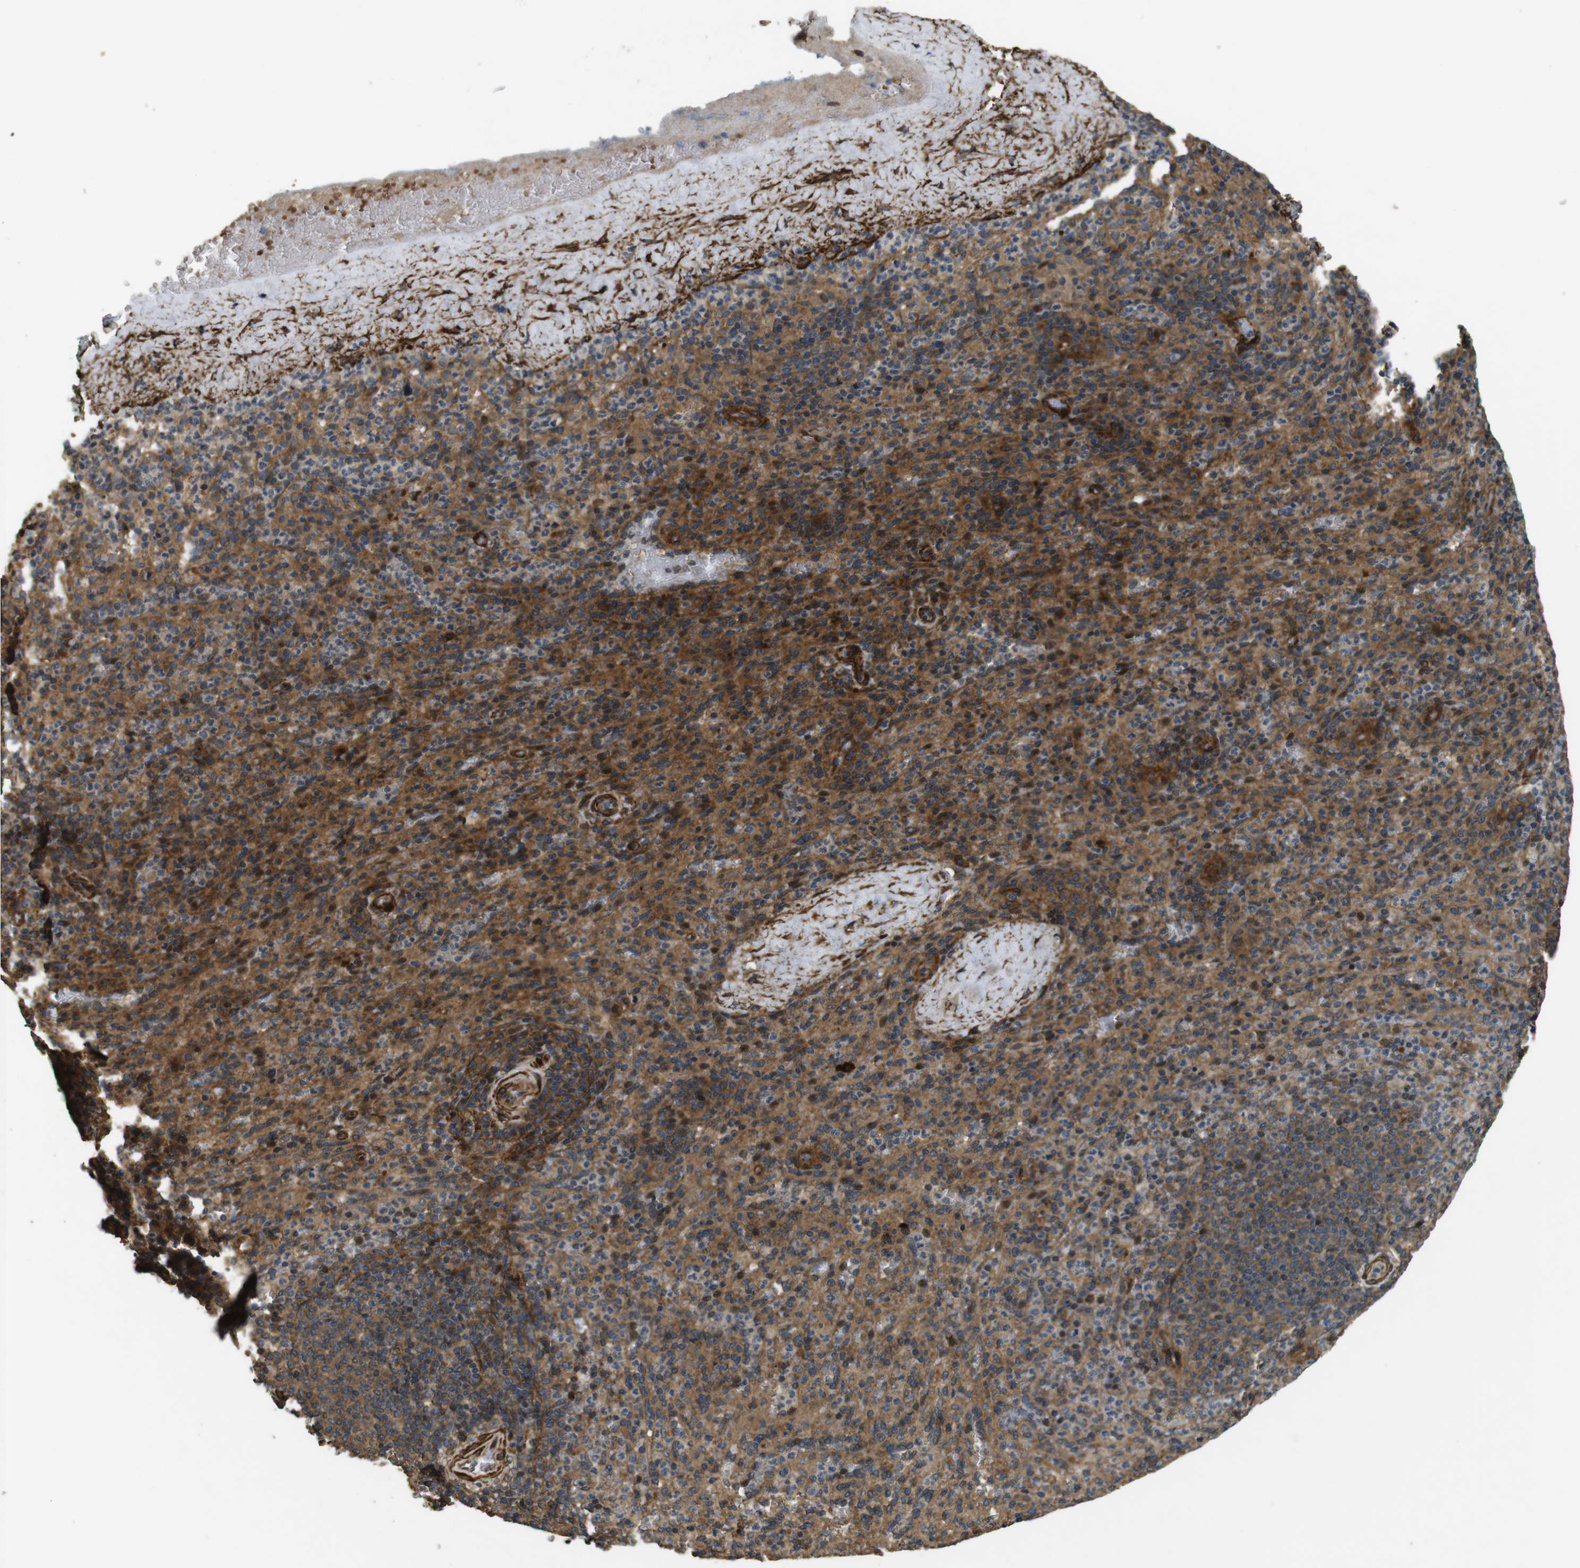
{"staining": {"intensity": "moderate", "quantity": ">75%", "location": "cytoplasmic/membranous"}, "tissue": "spleen", "cell_type": "Cells in red pulp", "image_type": "normal", "snomed": [{"axis": "morphology", "description": "Normal tissue, NOS"}, {"axis": "topography", "description": "Spleen"}], "caption": "IHC (DAB (3,3'-diaminobenzidine)) staining of unremarkable human spleen shows moderate cytoplasmic/membranous protein positivity in approximately >75% of cells in red pulp. (Stains: DAB (3,3'-diaminobenzidine) in brown, nuclei in blue, Microscopy: brightfield microscopy at high magnification).", "gene": "BNIP3", "patient": {"sex": "male", "age": 36}}